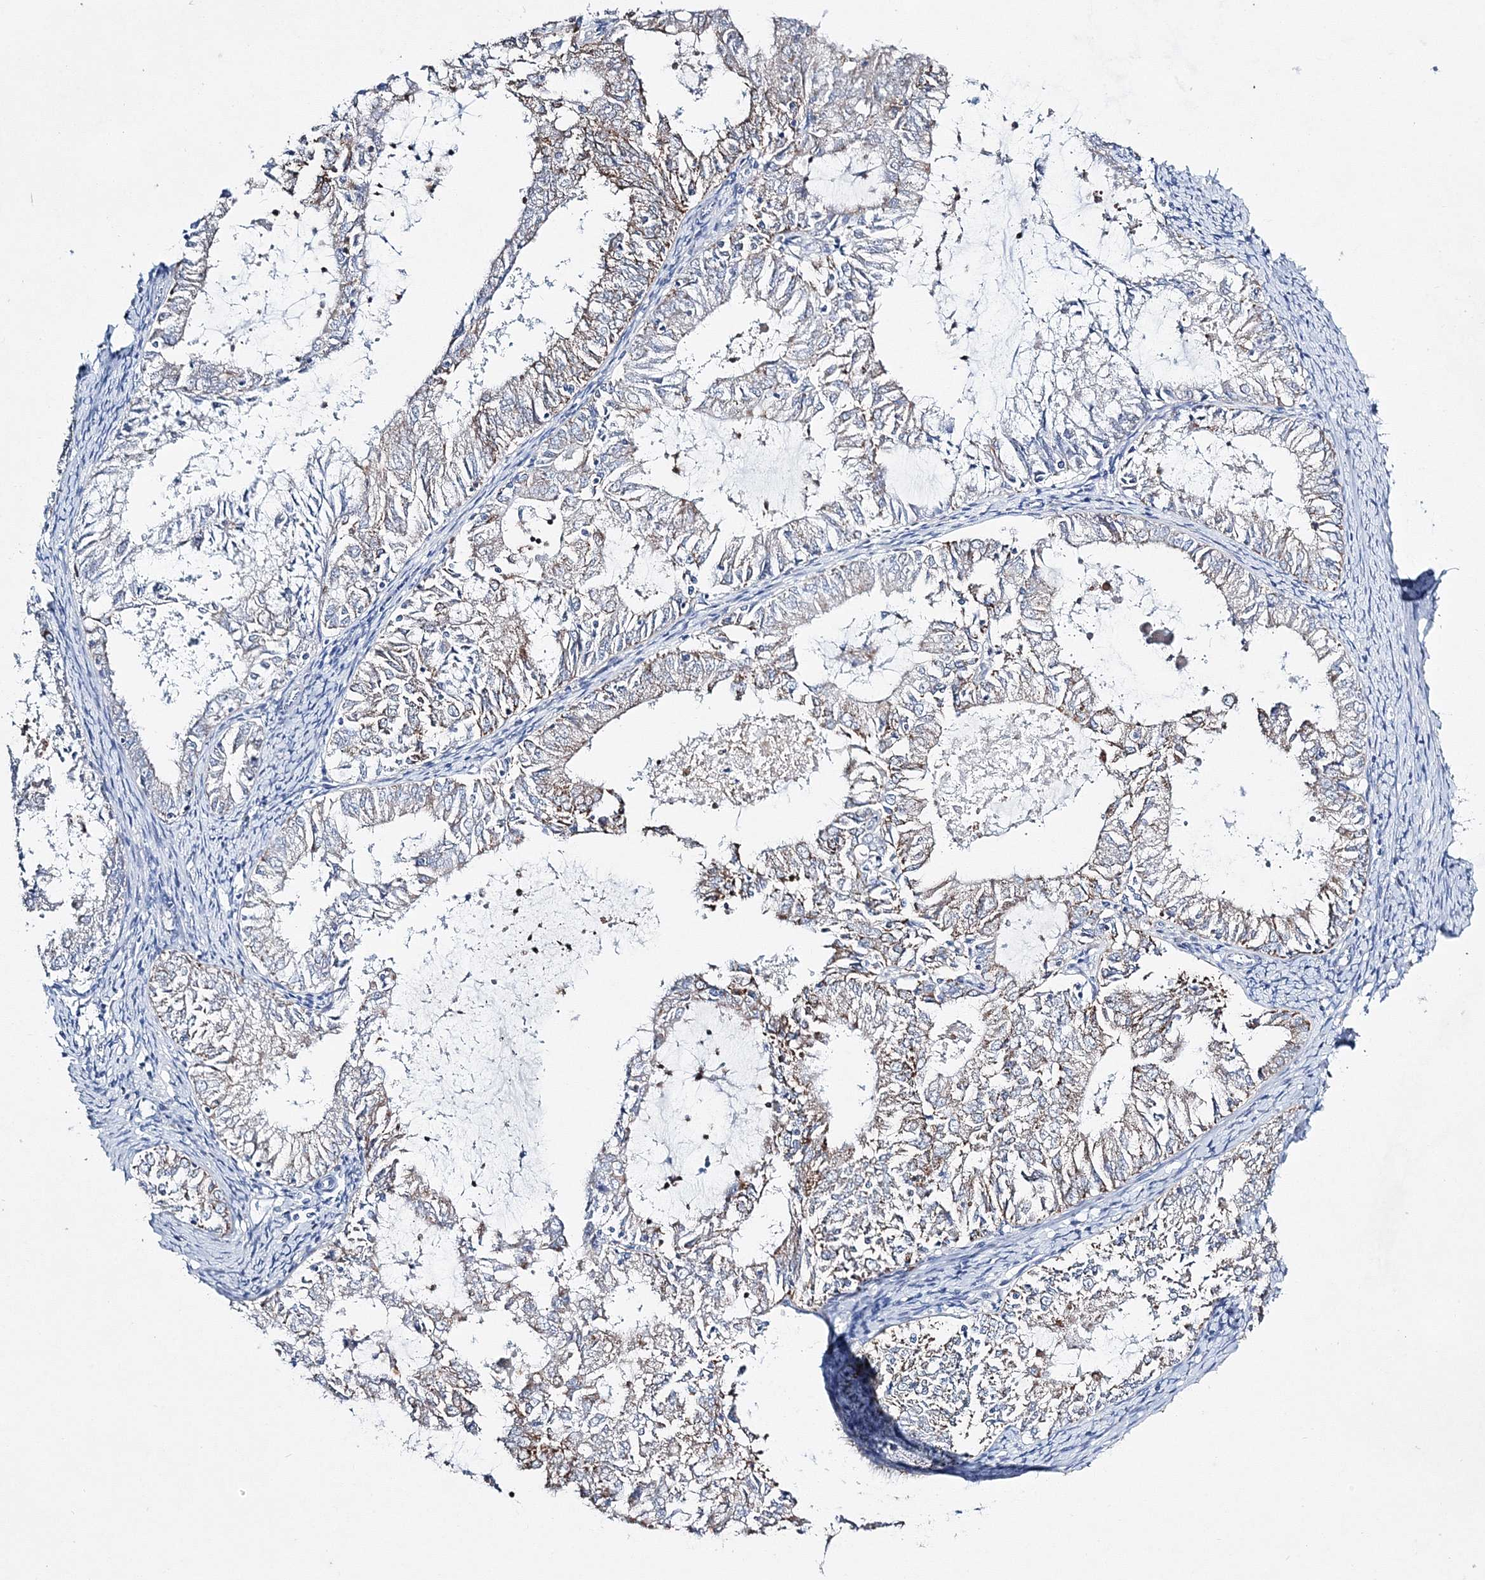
{"staining": {"intensity": "weak", "quantity": ">75%", "location": "cytoplasmic/membranous"}, "tissue": "endometrial cancer", "cell_type": "Tumor cells", "image_type": "cancer", "snomed": [{"axis": "morphology", "description": "Adenocarcinoma, NOS"}, {"axis": "topography", "description": "Endometrium"}], "caption": "Immunohistochemical staining of human endometrial cancer demonstrates weak cytoplasmic/membranous protein staining in about >75% of tumor cells.", "gene": "HIBCH", "patient": {"sex": "female", "age": 57}}